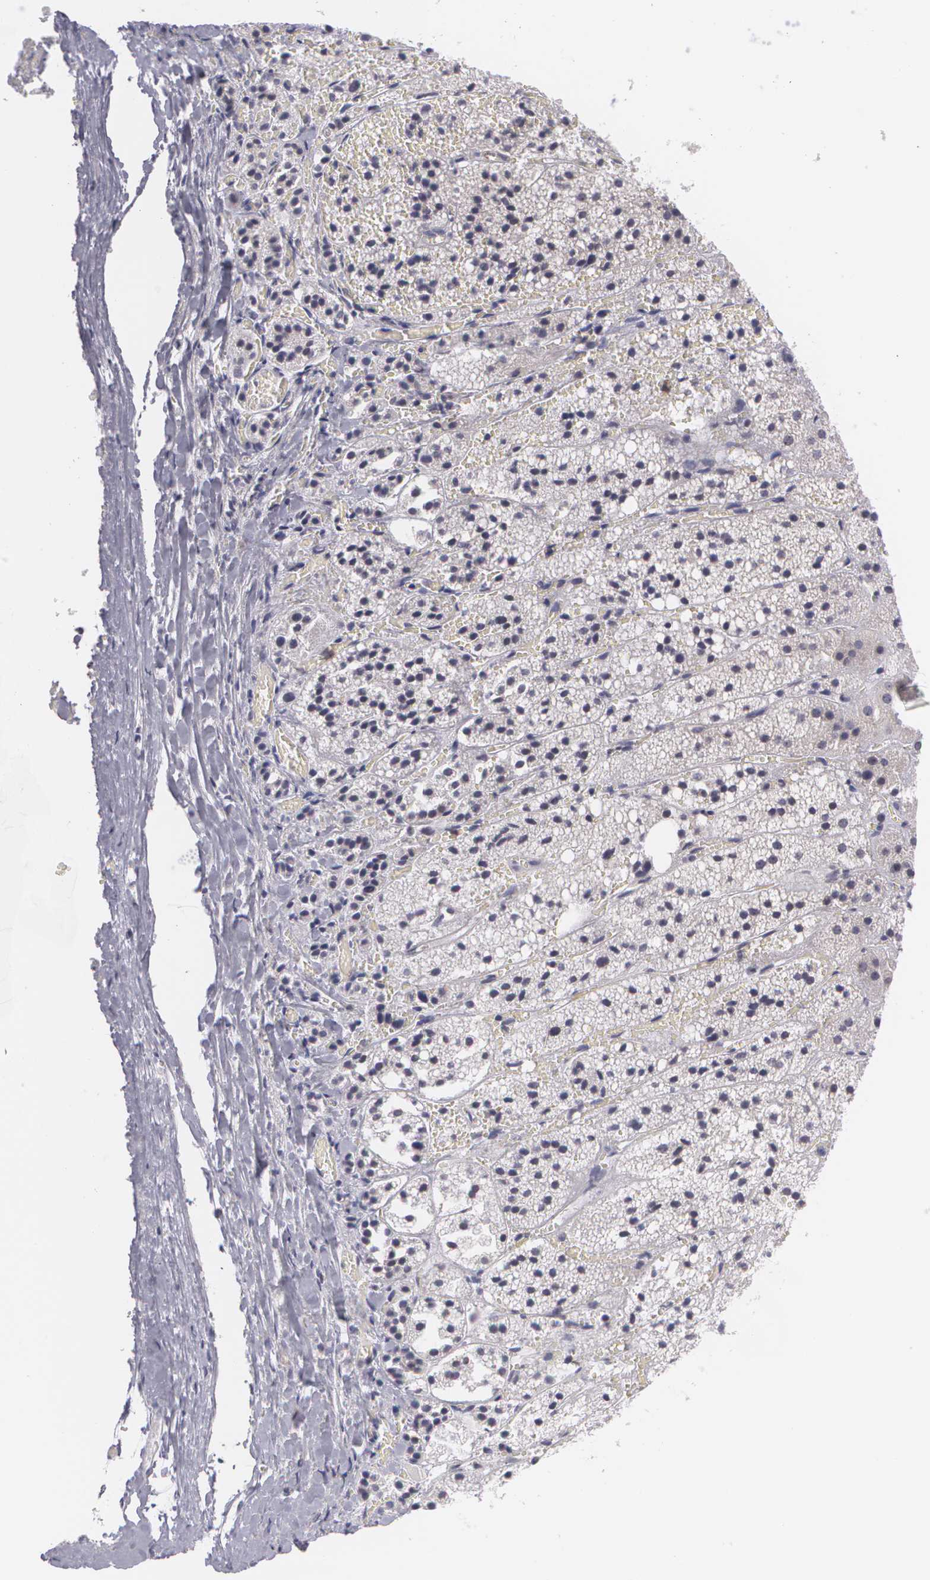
{"staining": {"intensity": "moderate", "quantity": "25%-75%", "location": "cytoplasmic/membranous"}, "tissue": "adrenal gland", "cell_type": "Glandular cells", "image_type": "normal", "snomed": [{"axis": "morphology", "description": "Normal tissue, NOS"}, {"axis": "topography", "description": "Adrenal gland"}], "caption": "Immunohistochemical staining of benign human adrenal gland reveals 25%-75% levels of moderate cytoplasmic/membranous protein staining in approximately 25%-75% of glandular cells.", "gene": "BCL10", "patient": {"sex": "female", "age": 44}}